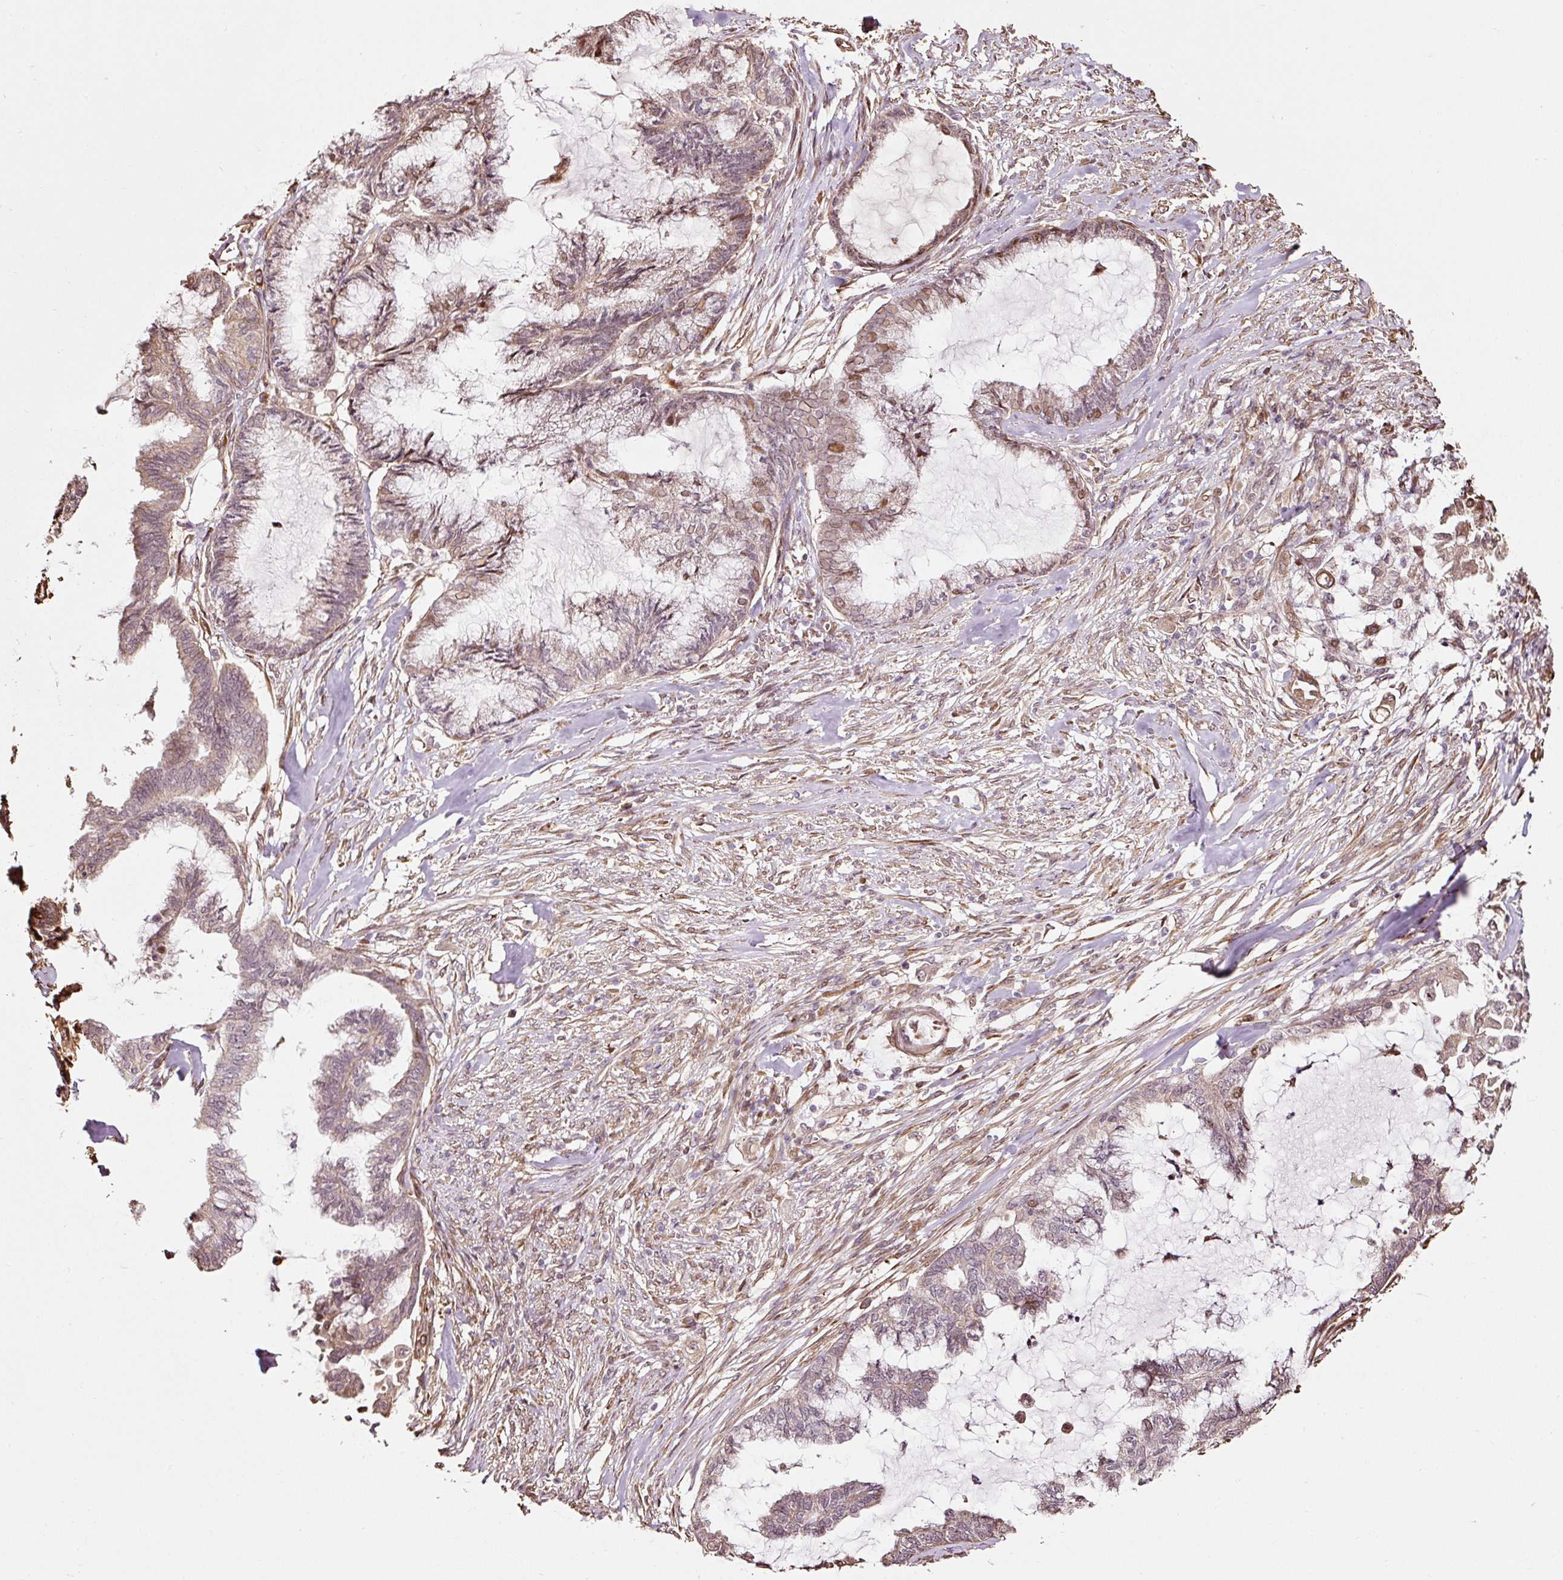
{"staining": {"intensity": "weak", "quantity": "25%-75%", "location": "cytoplasmic/membranous,nuclear"}, "tissue": "endometrial cancer", "cell_type": "Tumor cells", "image_type": "cancer", "snomed": [{"axis": "morphology", "description": "Adenocarcinoma, NOS"}, {"axis": "topography", "description": "Endometrium"}], "caption": "IHC (DAB (3,3'-diaminobenzidine)) staining of human endometrial cancer shows weak cytoplasmic/membranous and nuclear protein staining in about 25%-75% of tumor cells.", "gene": "ETF1", "patient": {"sex": "female", "age": 86}}